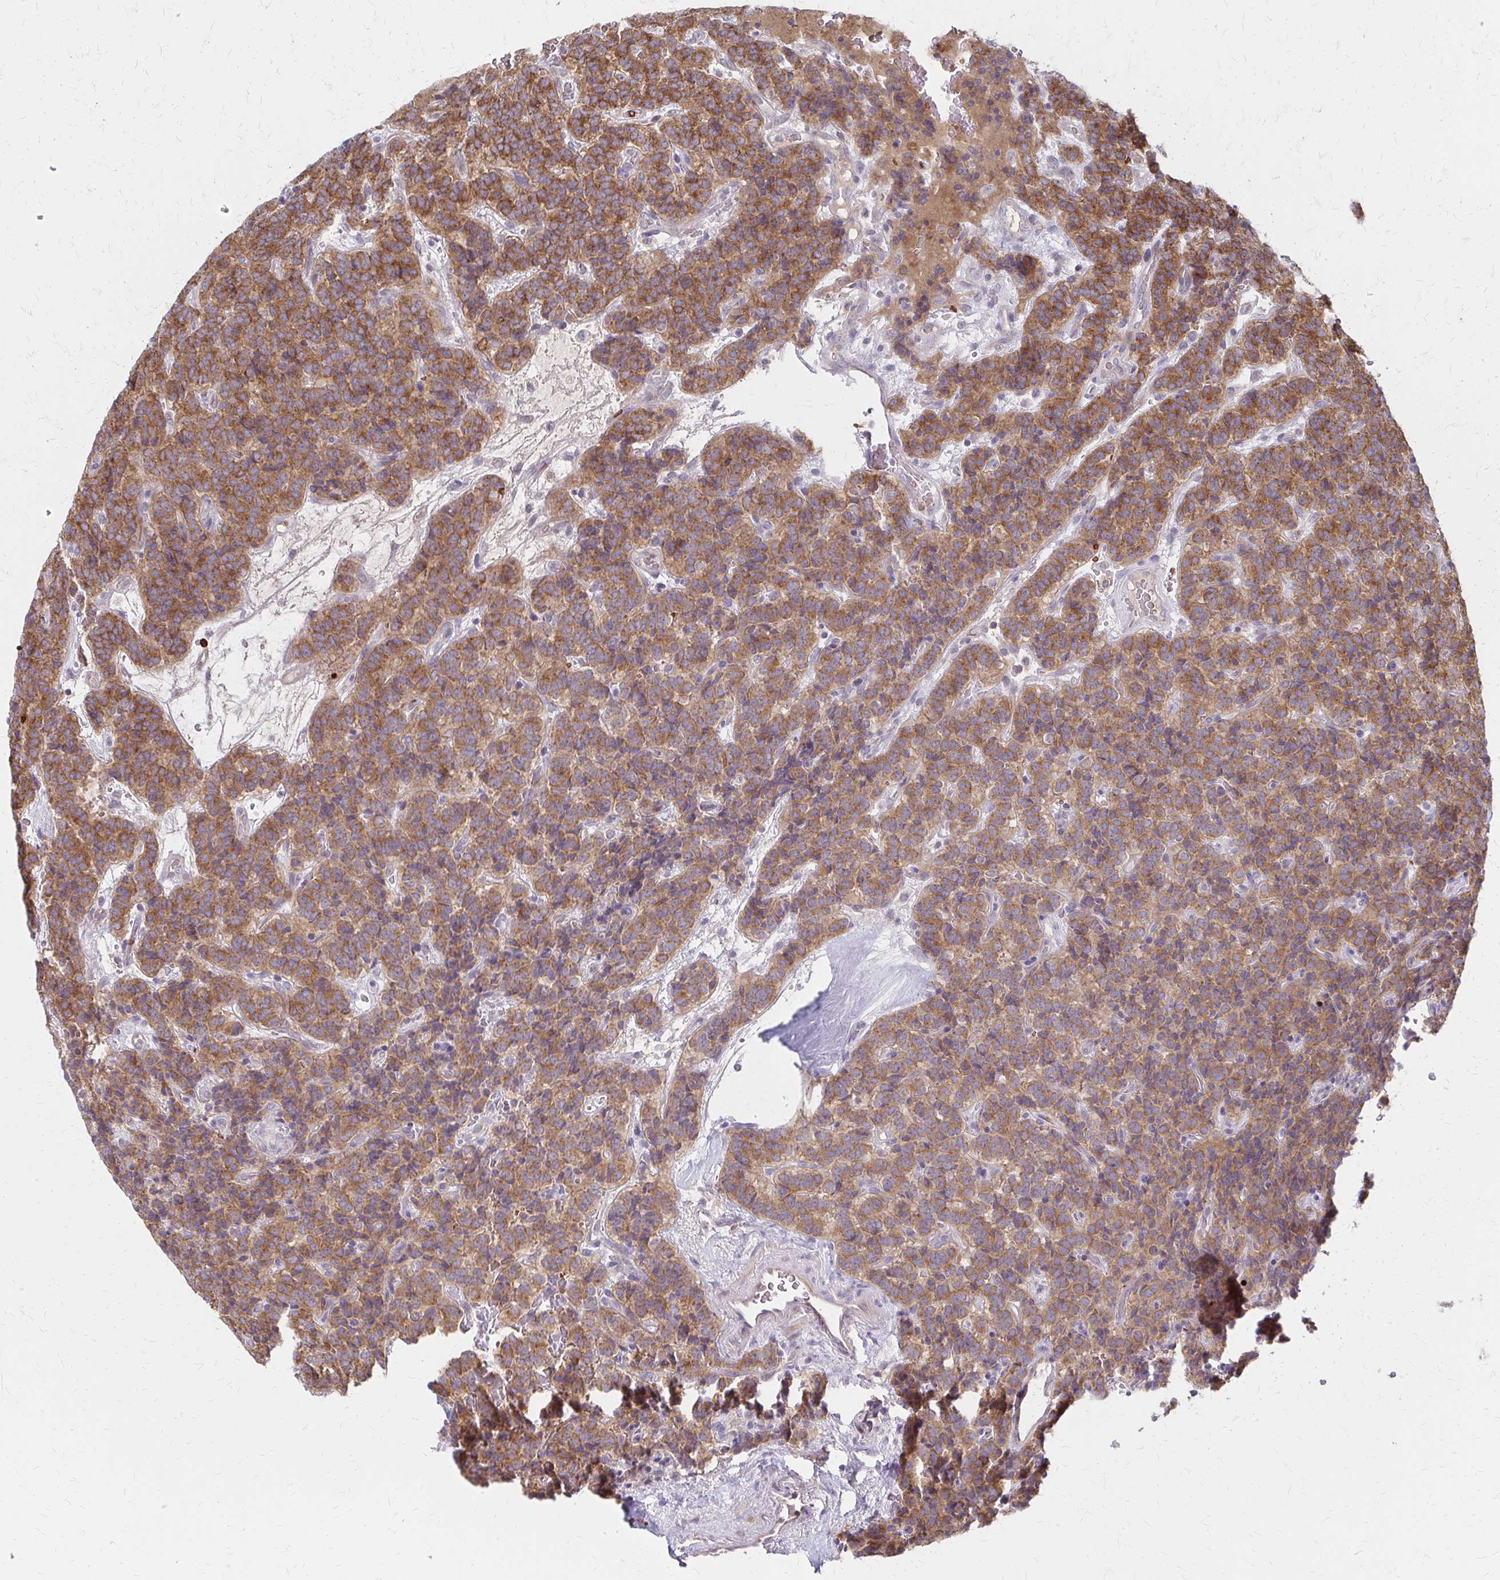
{"staining": {"intensity": "moderate", "quantity": ">75%", "location": "cytoplasmic/membranous"}, "tissue": "carcinoid", "cell_type": "Tumor cells", "image_type": "cancer", "snomed": [{"axis": "morphology", "description": "Carcinoid, malignant, NOS"}, {"axis": "topography", "description": "Pancreas"}], "caption": "The micrograph reveals a brown stain indicating the presence of a protein in the cytoplasmic/membranous of tumor cells in carcinoid (malignant).", "gene": "ZNF383", "patient": {"sex": "male", "age": 36}}